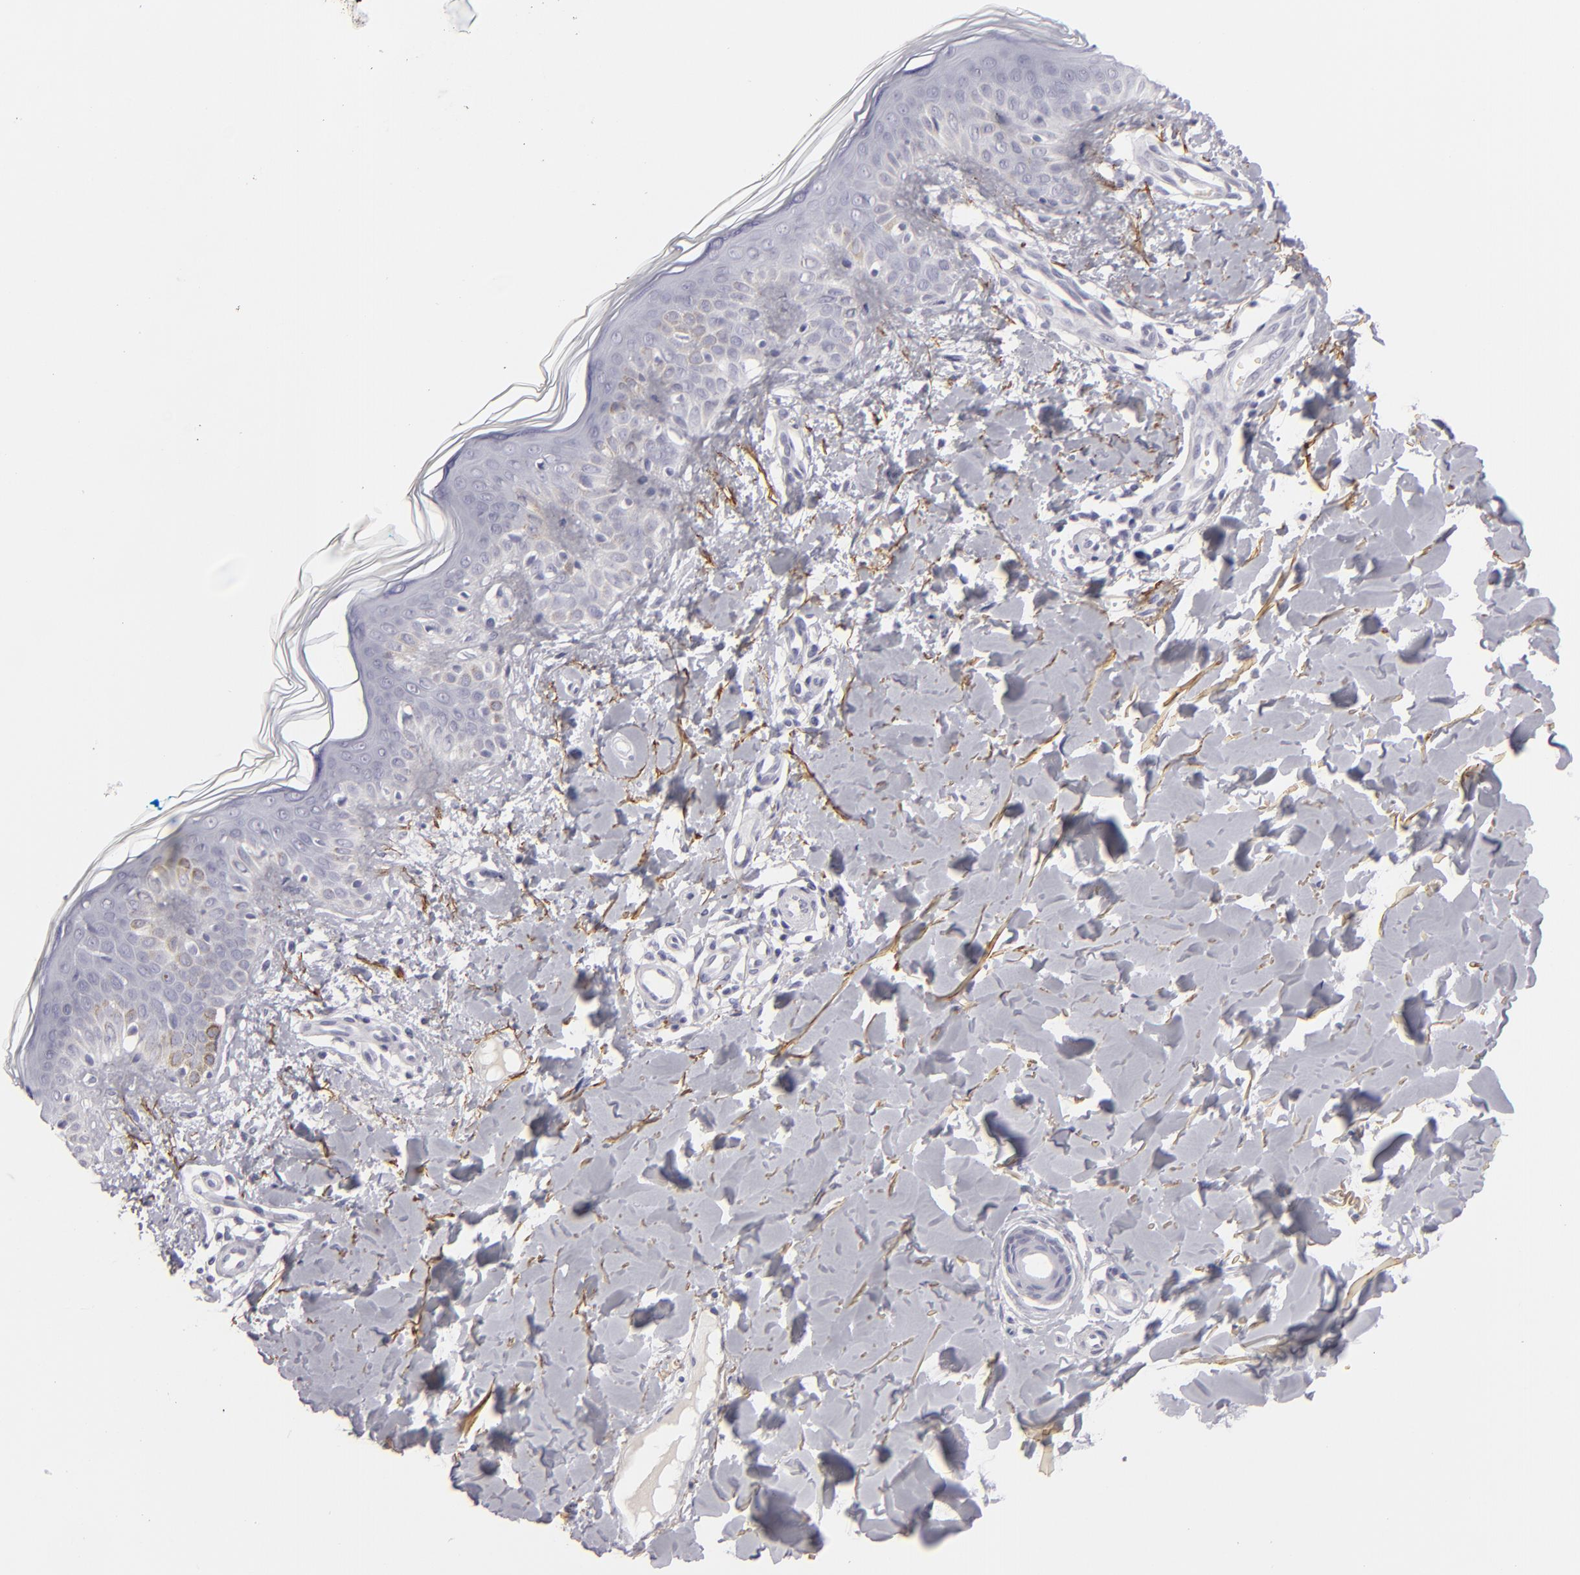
{"staining": {"intensity": "negative", "quantity": "none", "location": "none"}, "tissue": "skin", "cell_type": "Fibroblasts", "image_type": "normal", "snomed": [{"axis": "morphology", "description": "Normal tissue, NOS"}, {"axis": "topography", "description": "Skin"}], "caption": "A micrograph of human skin is negative for staining in fibroblasts.", "gene": "C9", "patient": {"sex": "male", "age": 32}}